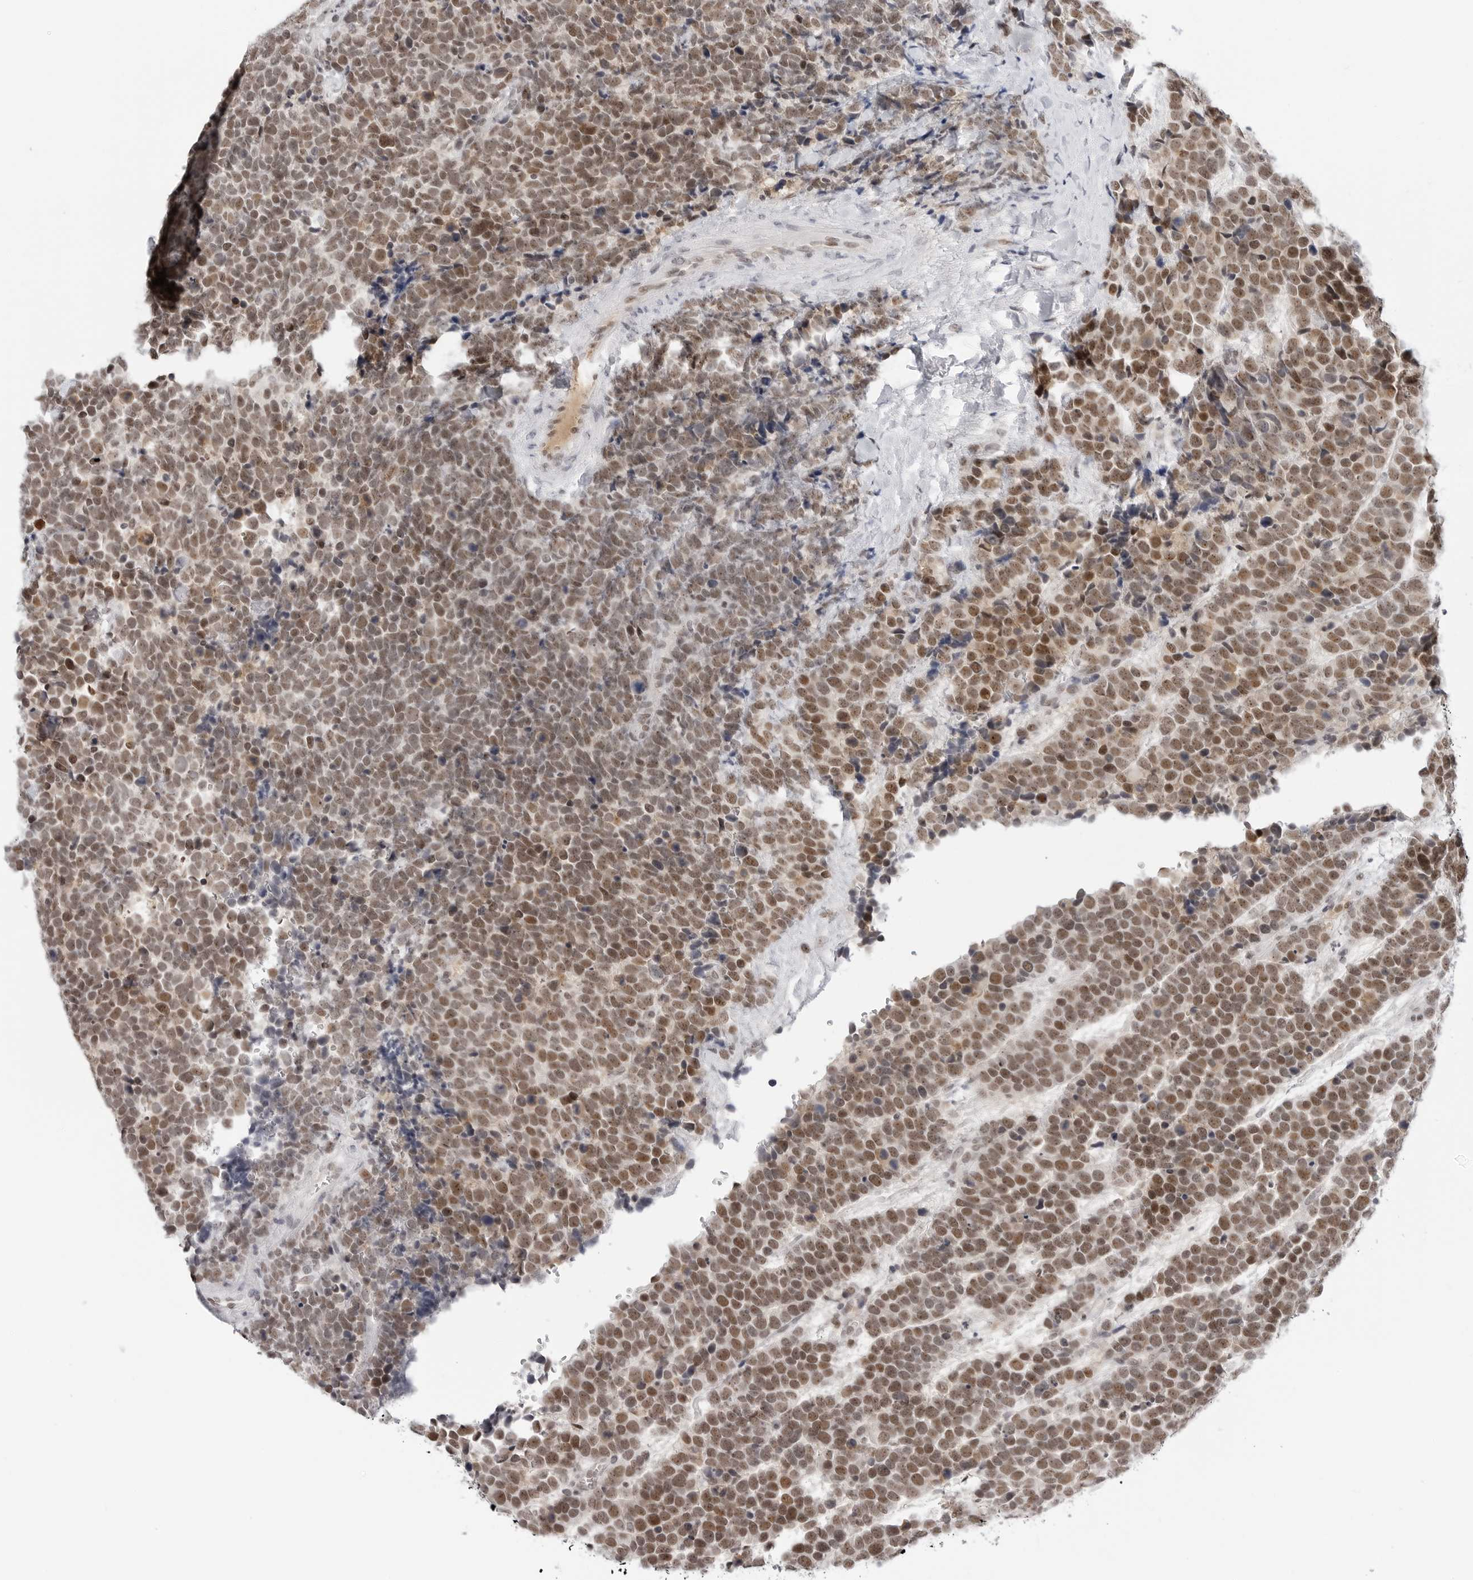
{"staining": {"intensity": "moderate", "quantity": ">75%", "location": "nuclear"}, "tissue": "urothelial cancer", "cell_type": "Tumor cells", "image_type": "cancer", "snomed": [{"axis": "morphology", "description": "Urothelial carcinoma, High grade"}, {"axis": "topography", "description": "Urinary bladder"}], "caption": "IHC staining of urothelial carcinoma (high-grade), which displays medium levels of moderate nuclear expression in approximately >75% of tumor cells indicating moderate nuclear protein expression. The staining was performed using DAB (3,3'-diaminobenzidine) (brown) for protein detection and nuclei were counterstained in hematoxylin (blue).", "gene": "WRAP53", "patient": {"sex": "female", "age": 82}}